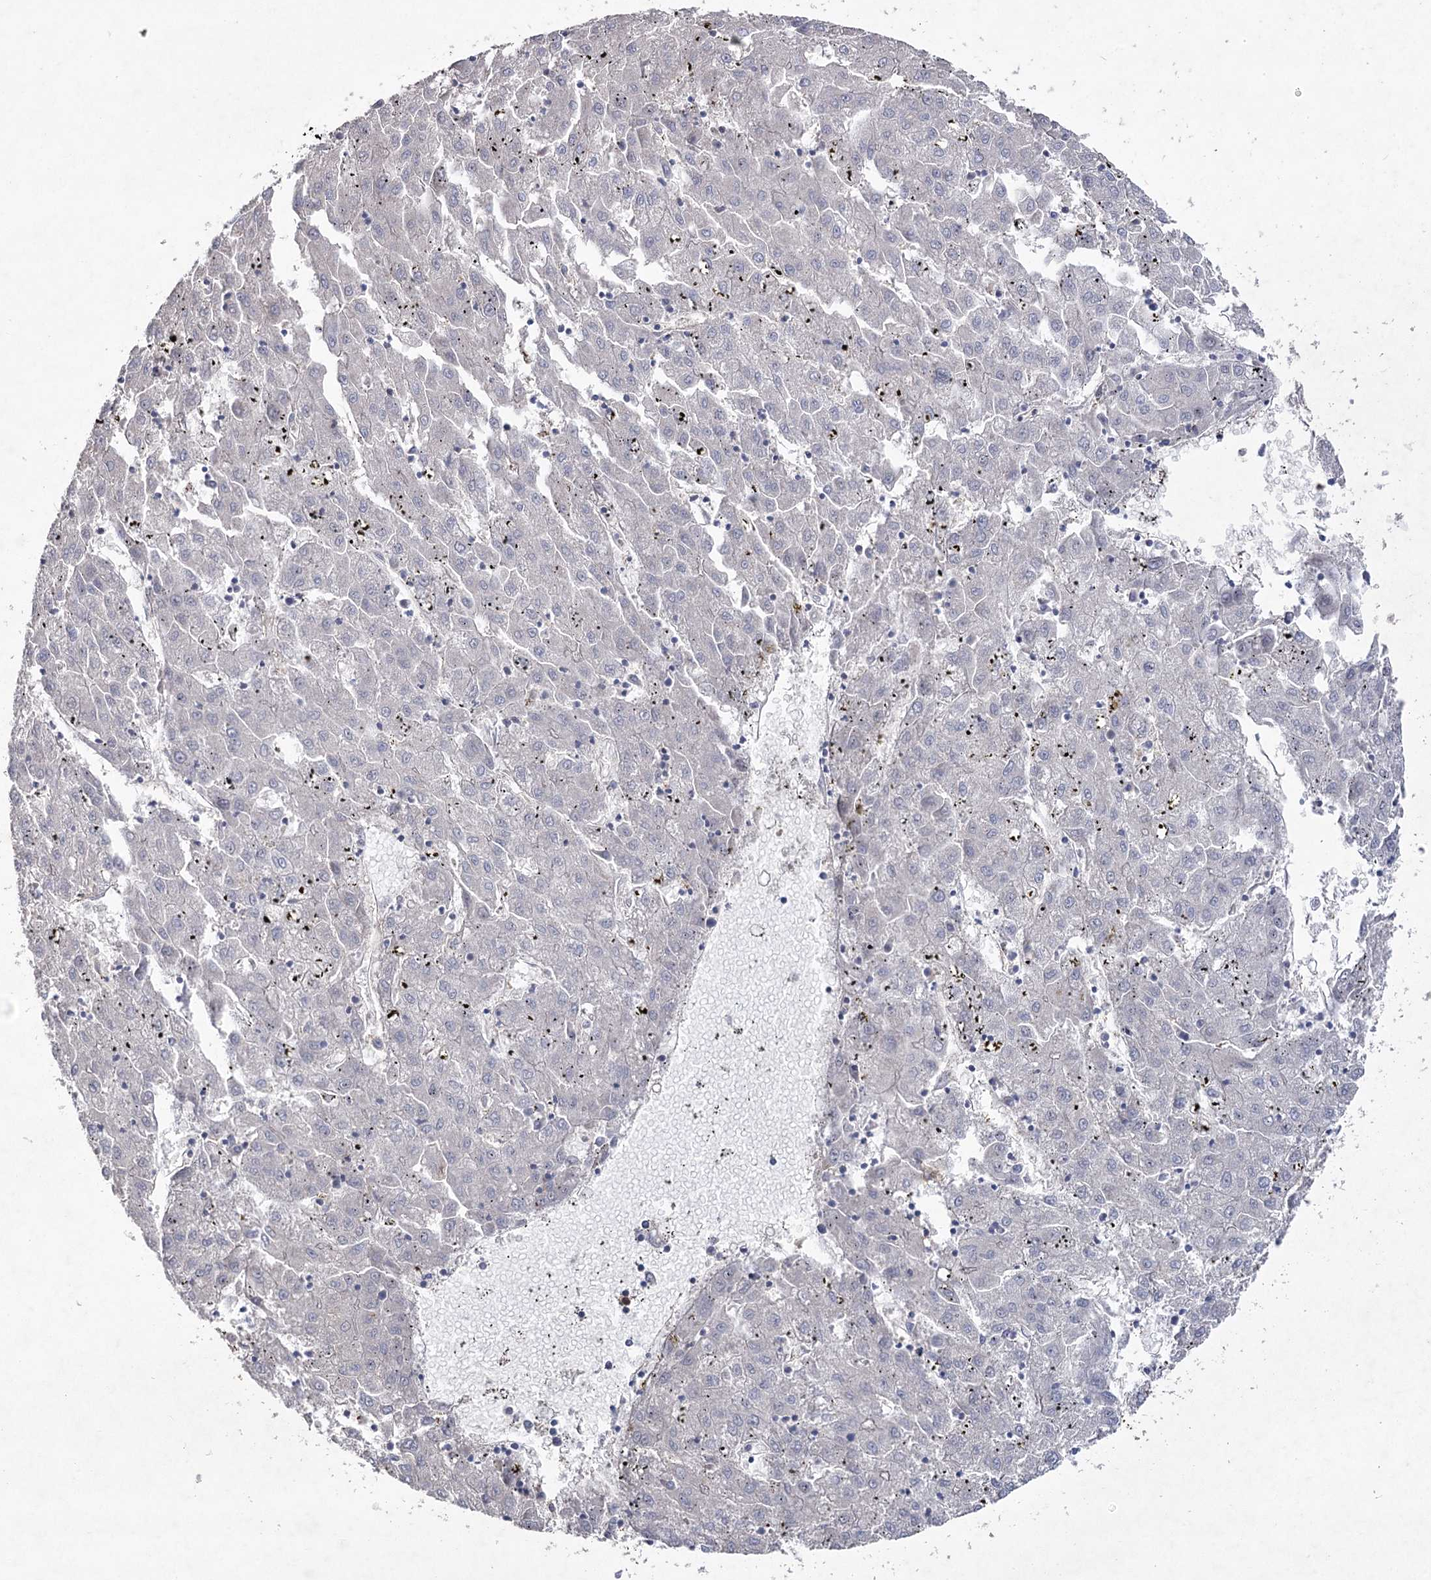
{"staining": {"intensity": "negative", "quantity": "none", "location": "none"}, "tissue": "liver cancer", "cell_type": "Tumor cells", "image_type": "cancer", "snomed": [{"axis": "morphology", "description": "Carcinoma, Hepatocellular, NOS"}, {"axis": "topography", "description": "Liver"}], "caption": "This is a micrograph of IHC staining of liver cancer, which shows no staining in tumor cells.", "gene": "FAM13B", "patient": {"sex": "male", "age": 72}}